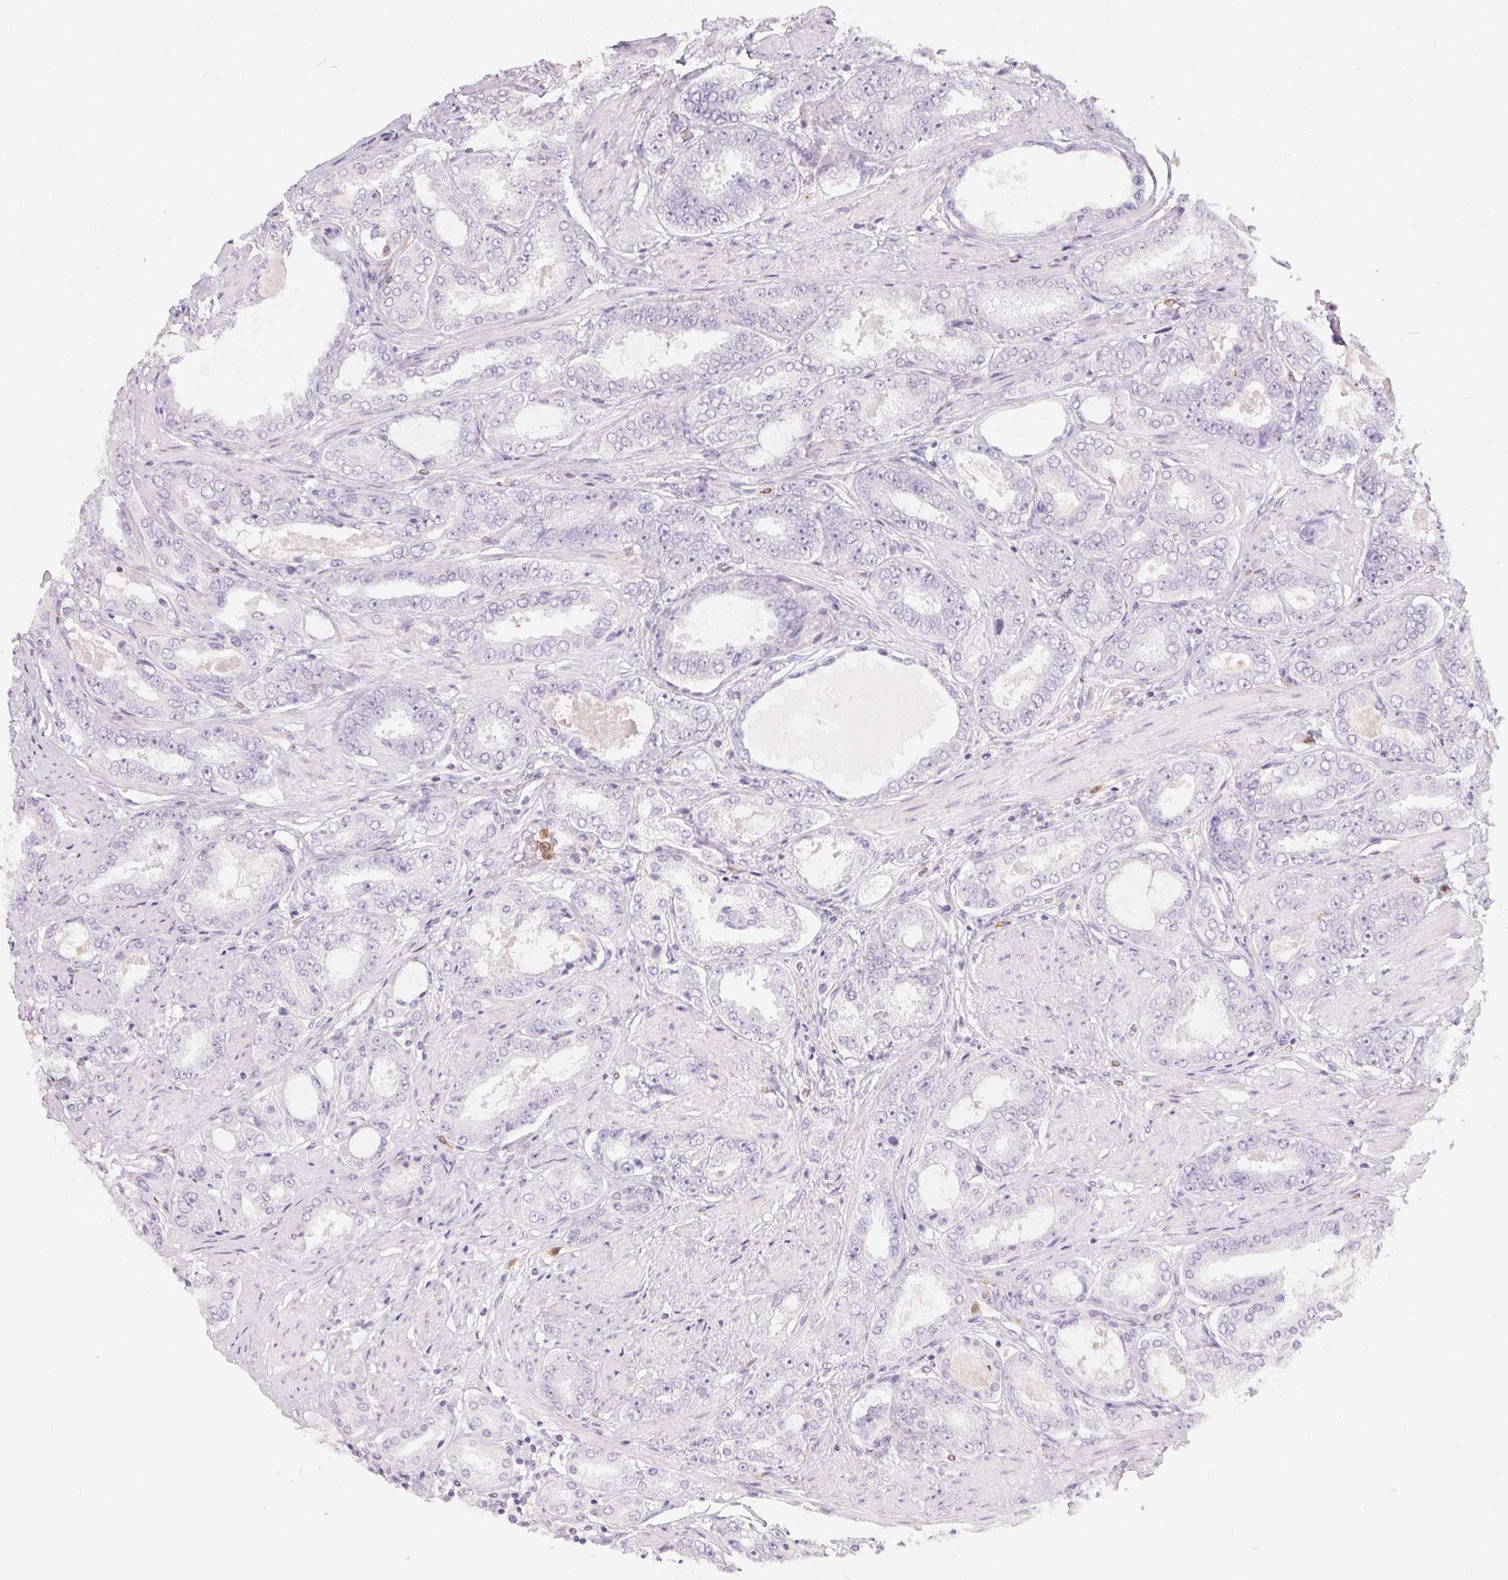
{"staining": {"intensity": "negative", "quantity": "none", "location": "none"}, "tissue": "prostate cancer", "cell_type": "Tumor cells", "image_type": "cancer", "snomed": [{"axis": "morphology", "description": "Adenocarcinoma, High grade"}, {"axis": "topography", "description": "Prostate"}], "caption": "IHC image of human prostate adenocarcinoma (high-grade) stained for a protein (brown), which exhibits no positivity in tumor cells.", "gene": "SERPINB1", "patient": {"sex": "male", "age": 63}}